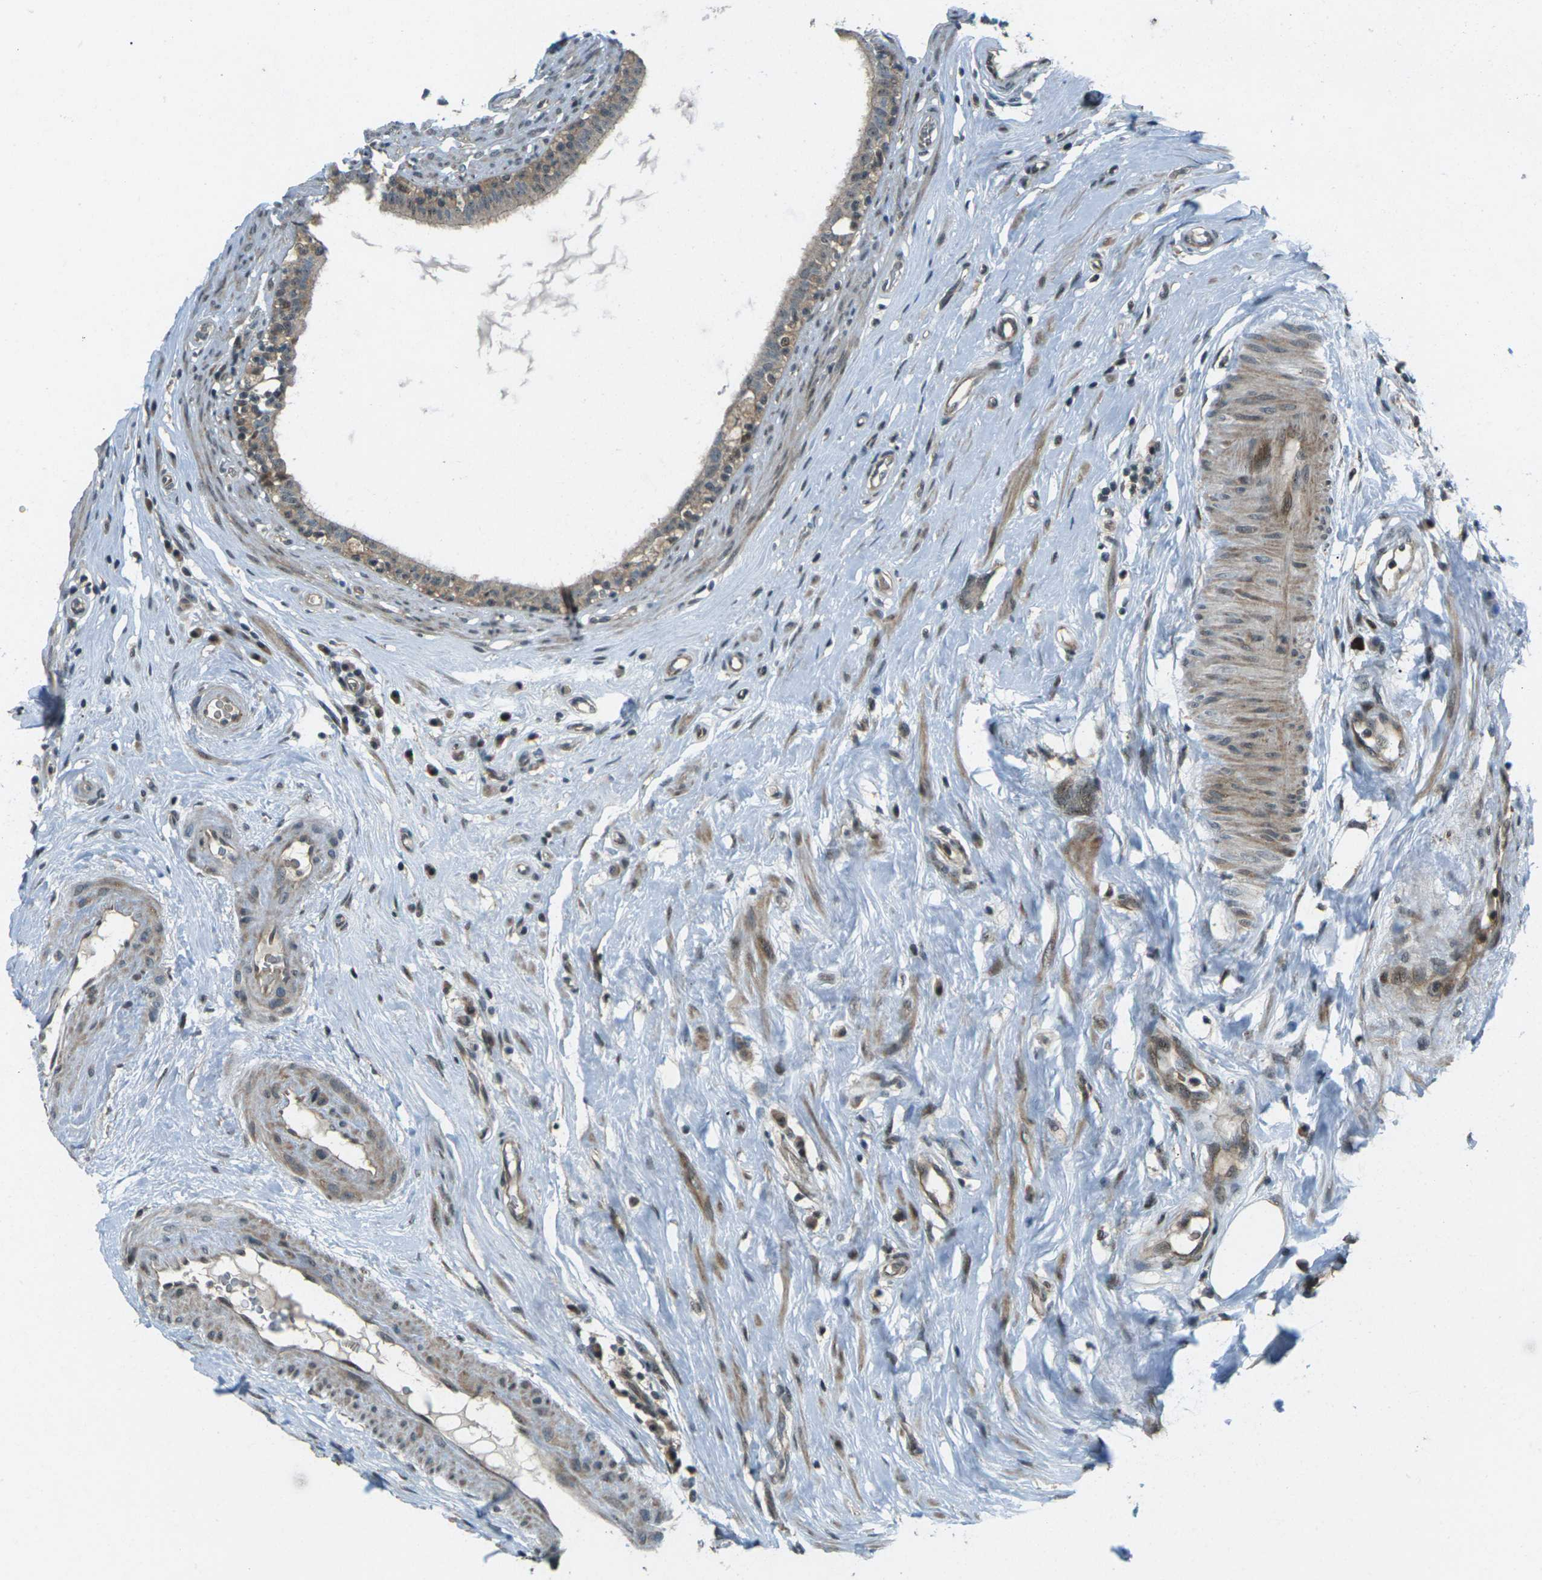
{"staining": {"intensity": "moderate", "quantity": ">75%", "location": "cytoplasmic/membranous,nuclear"}, "tissue": "epididymis", "cell_type": "Glandular cells", "image_type": "normal", "snomed": [{"axis": "morphology", "description": "Normal tissue, NOS"}, {"axis": "morphology", "description": "Inflammation, NOS"}, {"axis": "topography", "description": "Epididymis"}], "caption": "Immunohistochemical staining of benign epididymis shows >75% levels of moderate cytoplasmic/membranous,nuclear protein positivity in about >75% of glandular cells. (Stains: DAB in brown, nuclei in blue, Microscopy: brightfield microscopy at high magnification).", "gene": "UBE2S", "patient": {"sex": "male", "age": 84}}